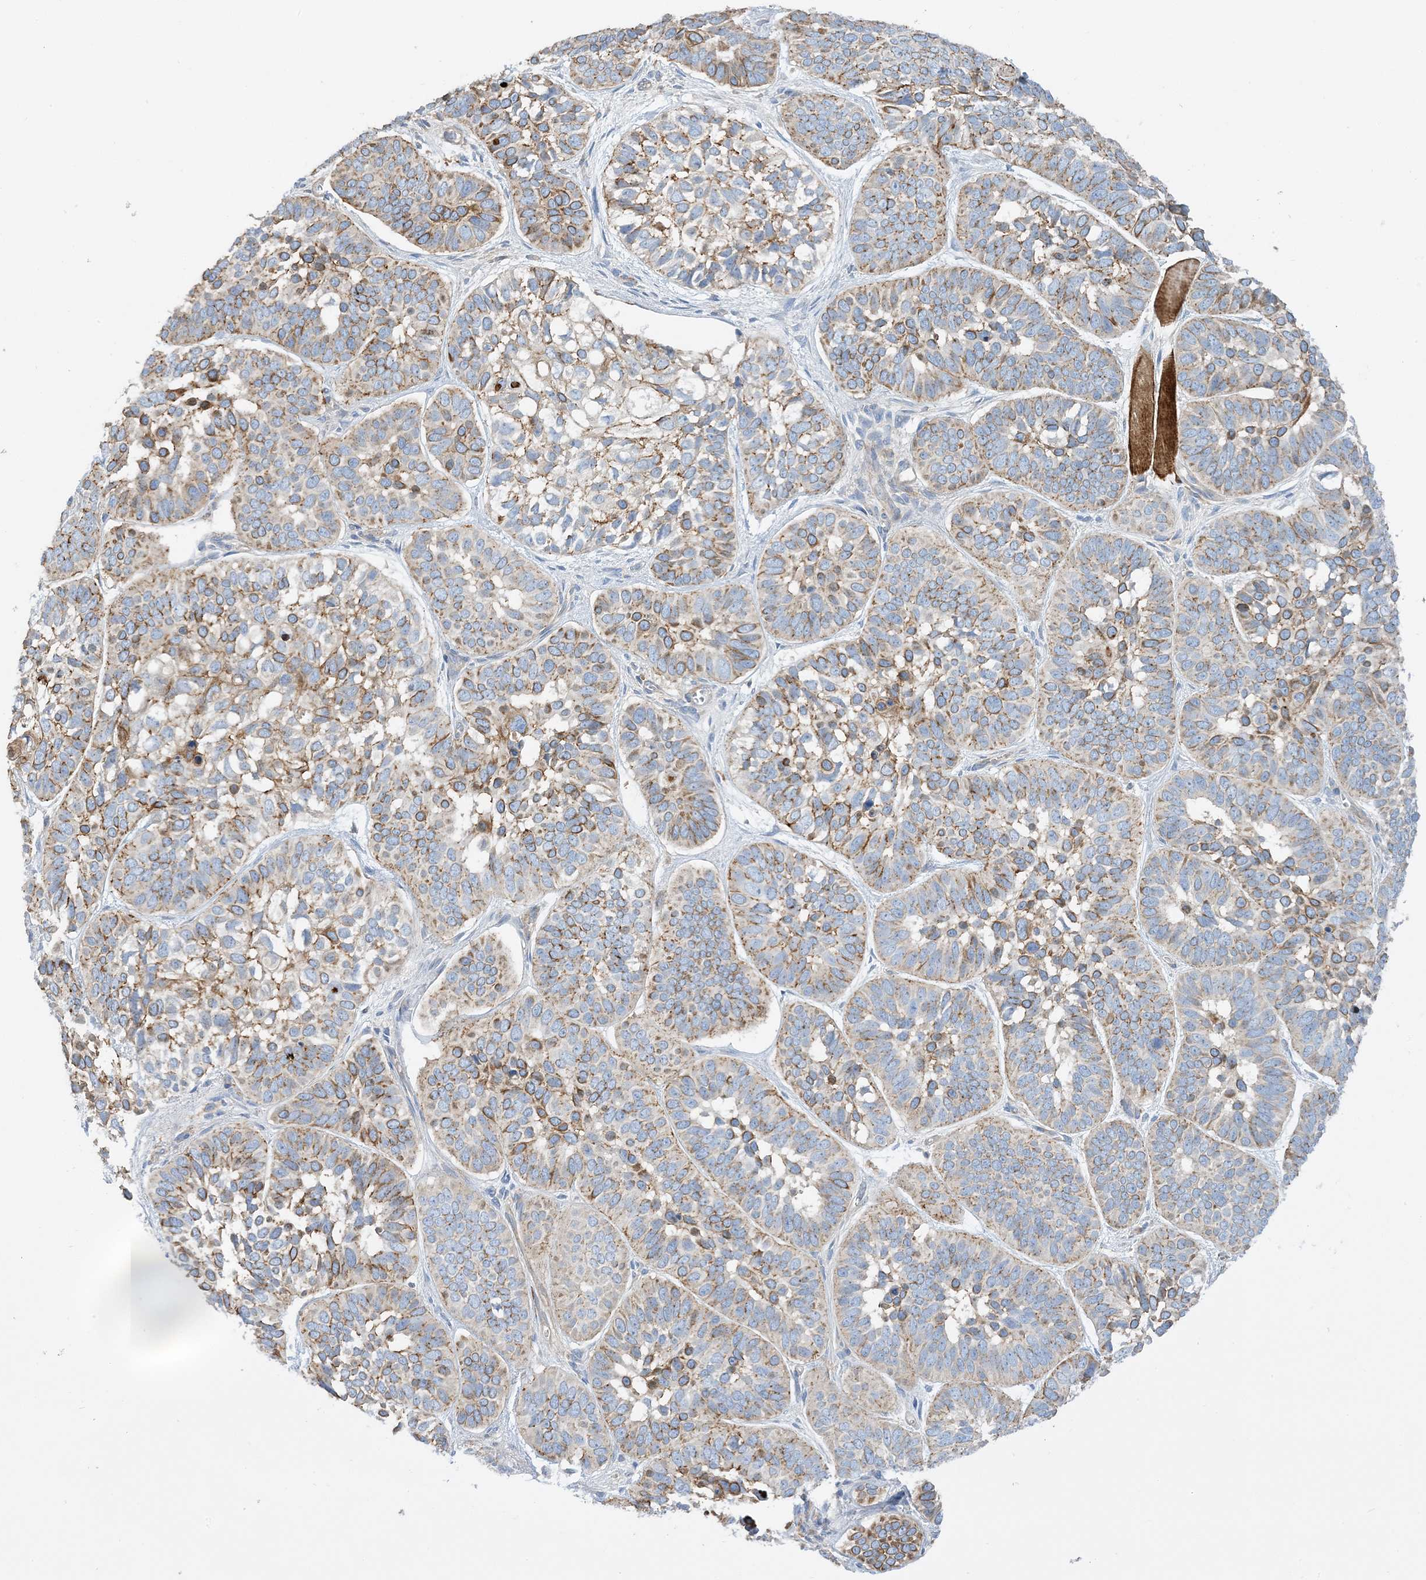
{"staining": {"intensity": "moderate", "quantity": "25%-75%", "location": "cytoplasmic/membranous"}, "tissue": "skin cancer", "cell_type": "Tumor cells", "image_type": "cancer", "snomed": [{"axis": "morphology", "description": "Basal cell carcinoma"}, {"axis": "topography", "description": "Skin"}], "caption": "Moderate cytoplasmic/membranous protein staining is appreciated in about 25%-75% of tumor cells in basal cell carcinoma (skin).", "gene": "CALHM5", "patient": {"sex": "male", "age": 62}}